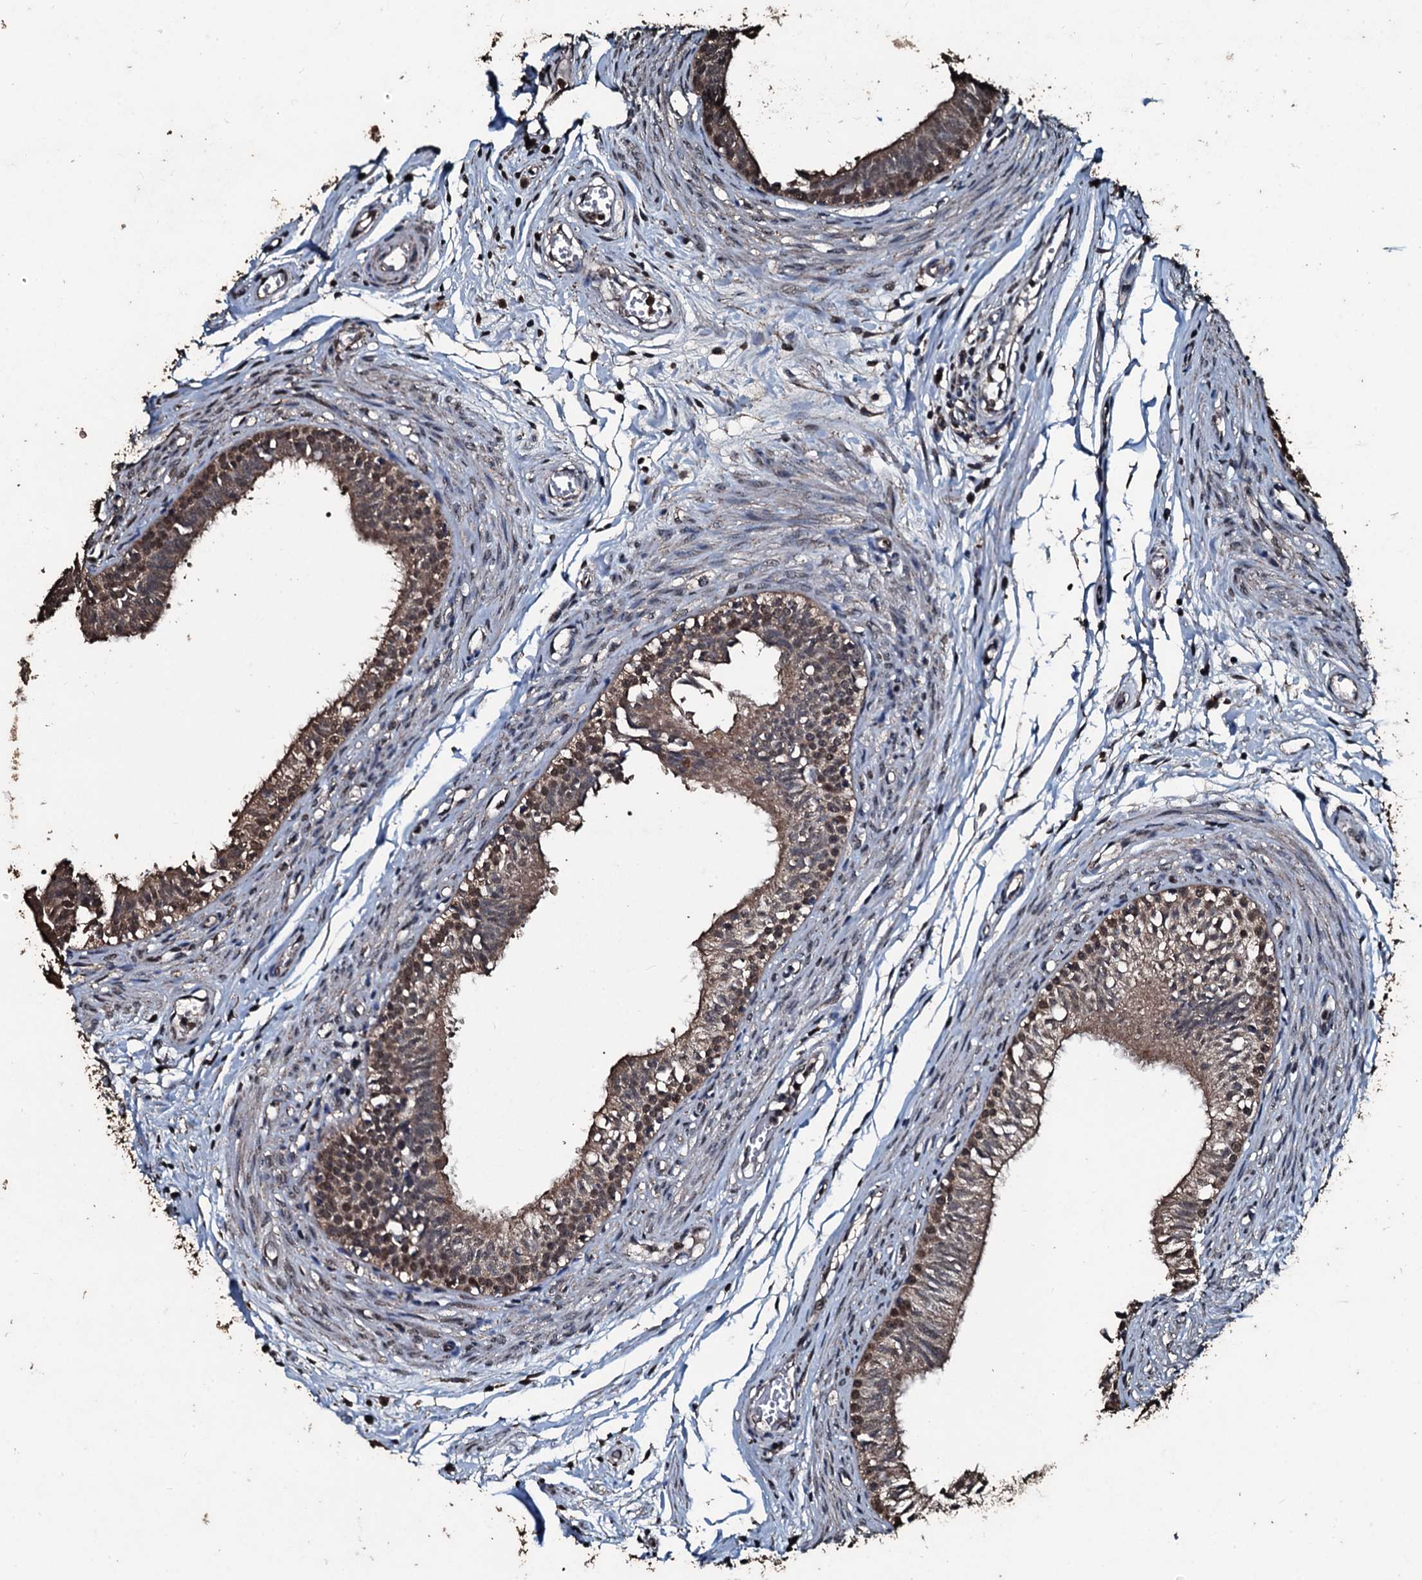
{"staining": {"intensity": "weak", "quantity": "25%-75%", "location": "cytoplasmic/membranous,nuclear"}, "tissue": "epididymis", "cell_type": "Glandular cells", "image_type": "normal", "snomed": [{"axis": "morphology", "description": "Normal tissue, NOS"}, {"axis": "topography", "description": "Epididymis, spermatic cord, NOS"}], "caption": "Protein analysis of unremarkable epididymis demonstrates weak cytoplasmic/membranous,nuclear expression in about 25%-75% of glandular cells.", "gene": "FAAP24", "patient": {"sex": "male", "age": 22}}